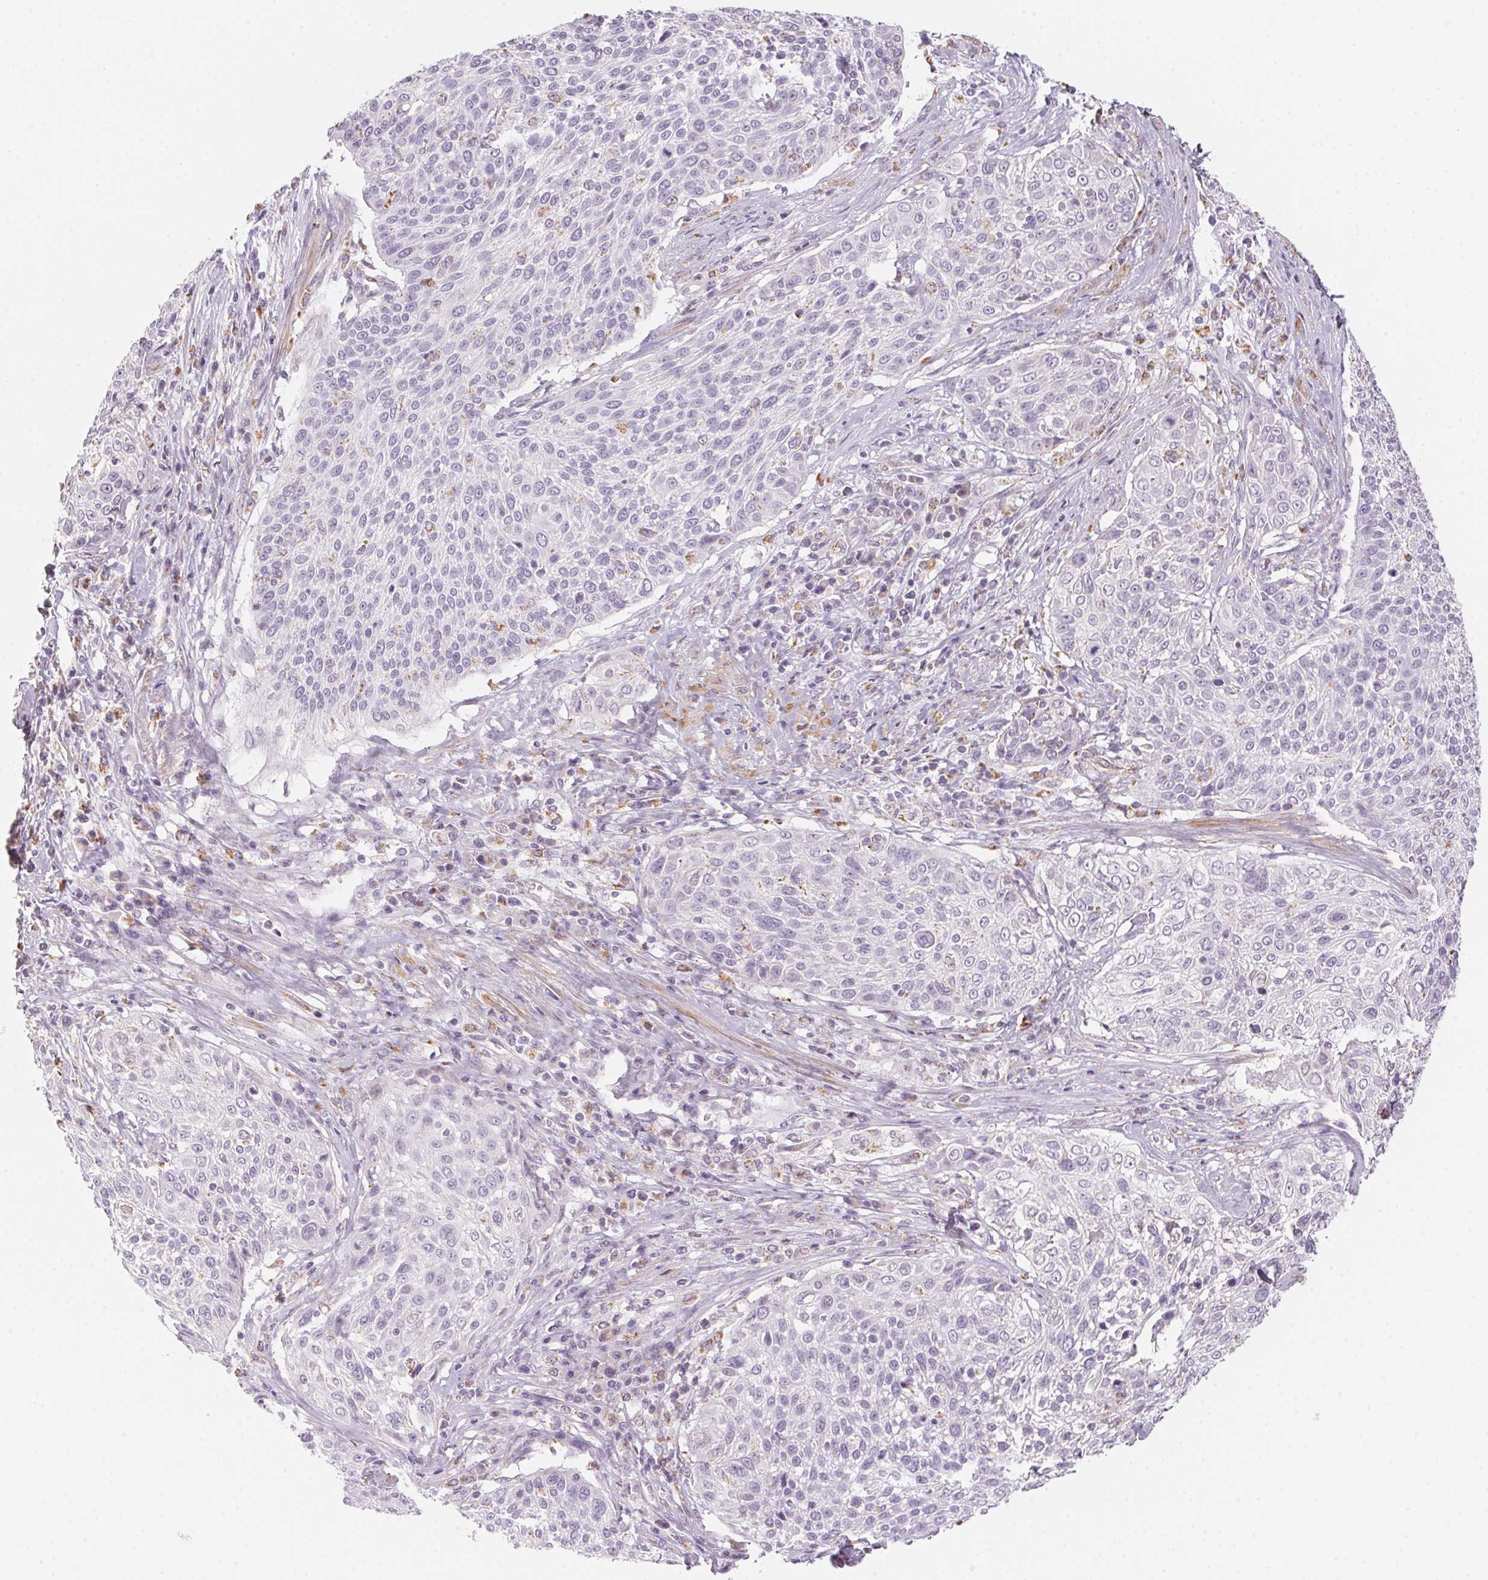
{"staining": {"intensity": "negative", "quantity": "none", "location": "none"}, "tissue": "cervical cancer", "cell_type": "Tumor cells", "image_type": "cancer", "snomed": [{"axis": "morphology", "description": "Squamous cell carcinoma, NOS"}, {"axis": "topography", "description": "Cervix"}], "caption": "Photomicrograph shows no significant protein expression in tumor cells of cervical cancer (squamous cell carcinoma).", "gene": "PRPH", "patient": {"sex": "female", "age": 31}}